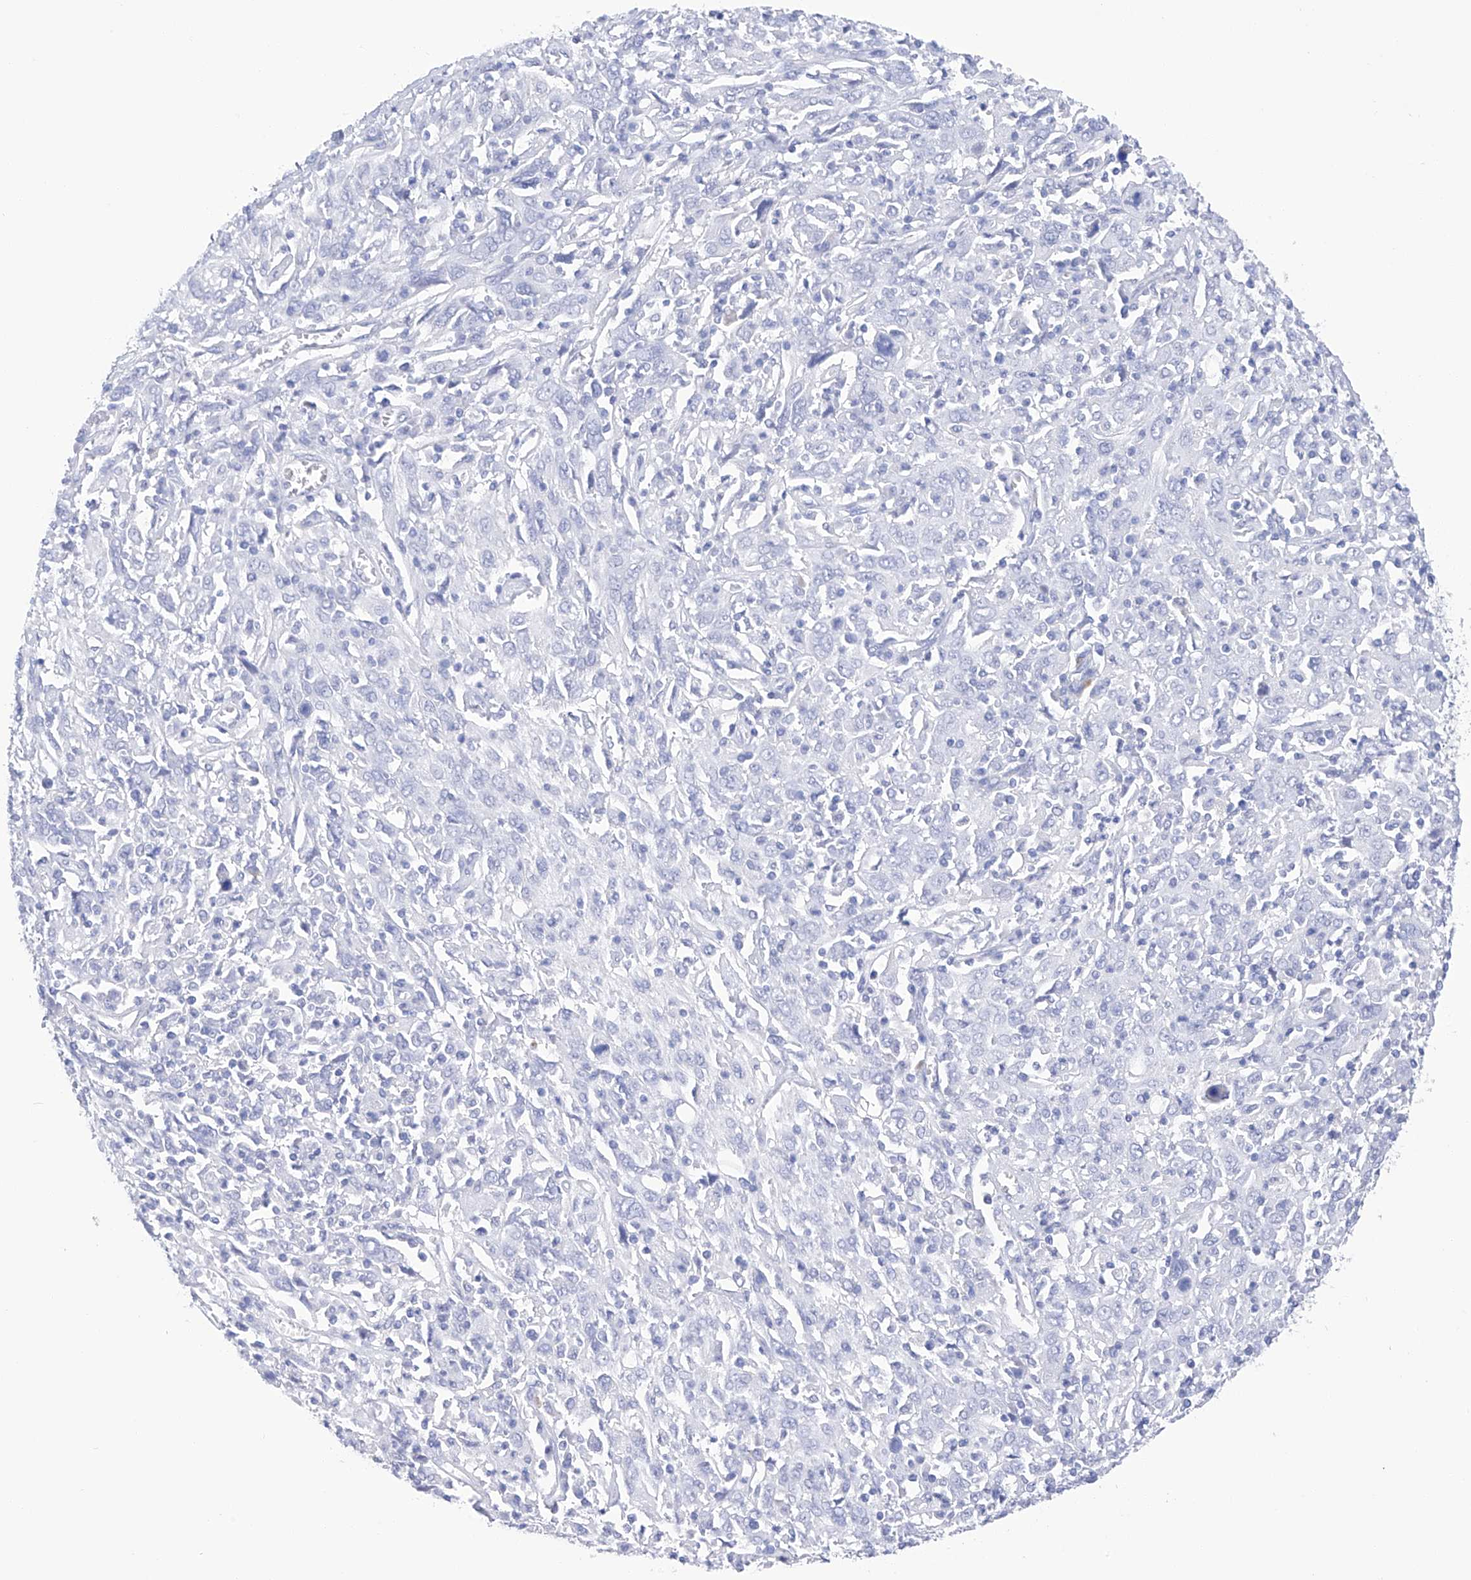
{"staining": {"intensity": "negative", "quantity": "none", "location": "none"}, "tissue": "cervical cancer", "cell_type": "Tumor cells", "image_type": "cancer", "snomed": [{"axis": "morphology", "description": "Squamous cell carcinoma, NOS"}, {"axis": "topography", "description": "Cervix"}], "caption": "Image shows no significant protein positivity in tumor cells of squamous cell carcinoma (cervical). (DAB immunohistochemistry (IHC) visualized using brightfield microscopy, high magnification).", "gene": "FLG", "patient": {"sex": "female", "age": 46}}